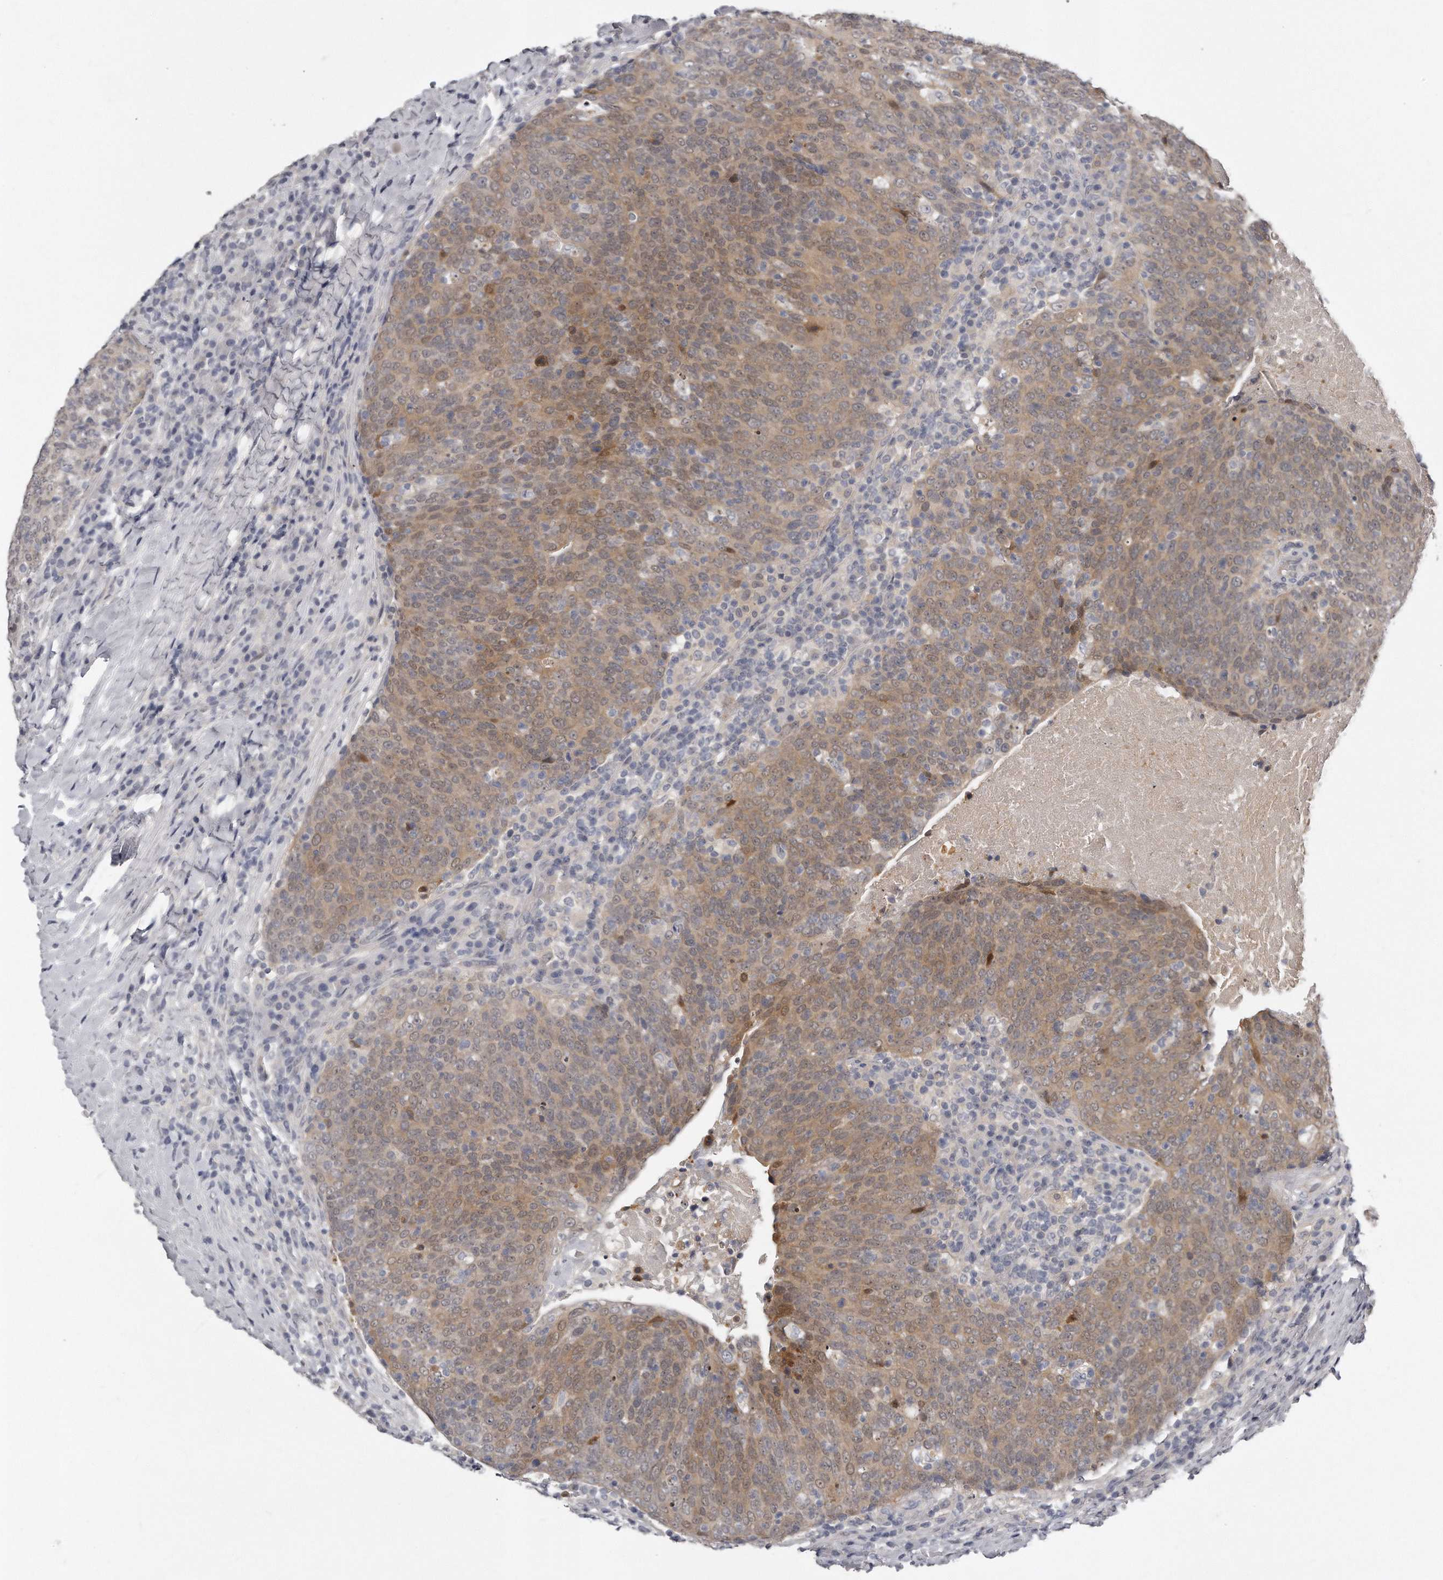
{"staining": {"intensity": "moderate", "quantity": ">75%", "location": "cytoplasmic/membranous"}, "tissue": "head and neck cancer", "cell_type": "Tumor cells", "image_type": "cancer", "snomed": [{"axis": "morphology", "description": "Squamous cell carcinoma, NOS"}, {"axis": "morphology", "description": "Squamous cell carcinoma, metastatic, NOS"}, {"axis": "topography", "description": "Lymph node"}, {"axis": "topography", "description": "Head-Neck"}], "caption": "Protein expression analysis of human metastatic squamous cell carcinoma (head and neck) reveals moderate cytoplasmic/membranous expression in about >75% of tumor cells.", "gene": "GGCT", "patient": {"sex": "male", "age": 62}}